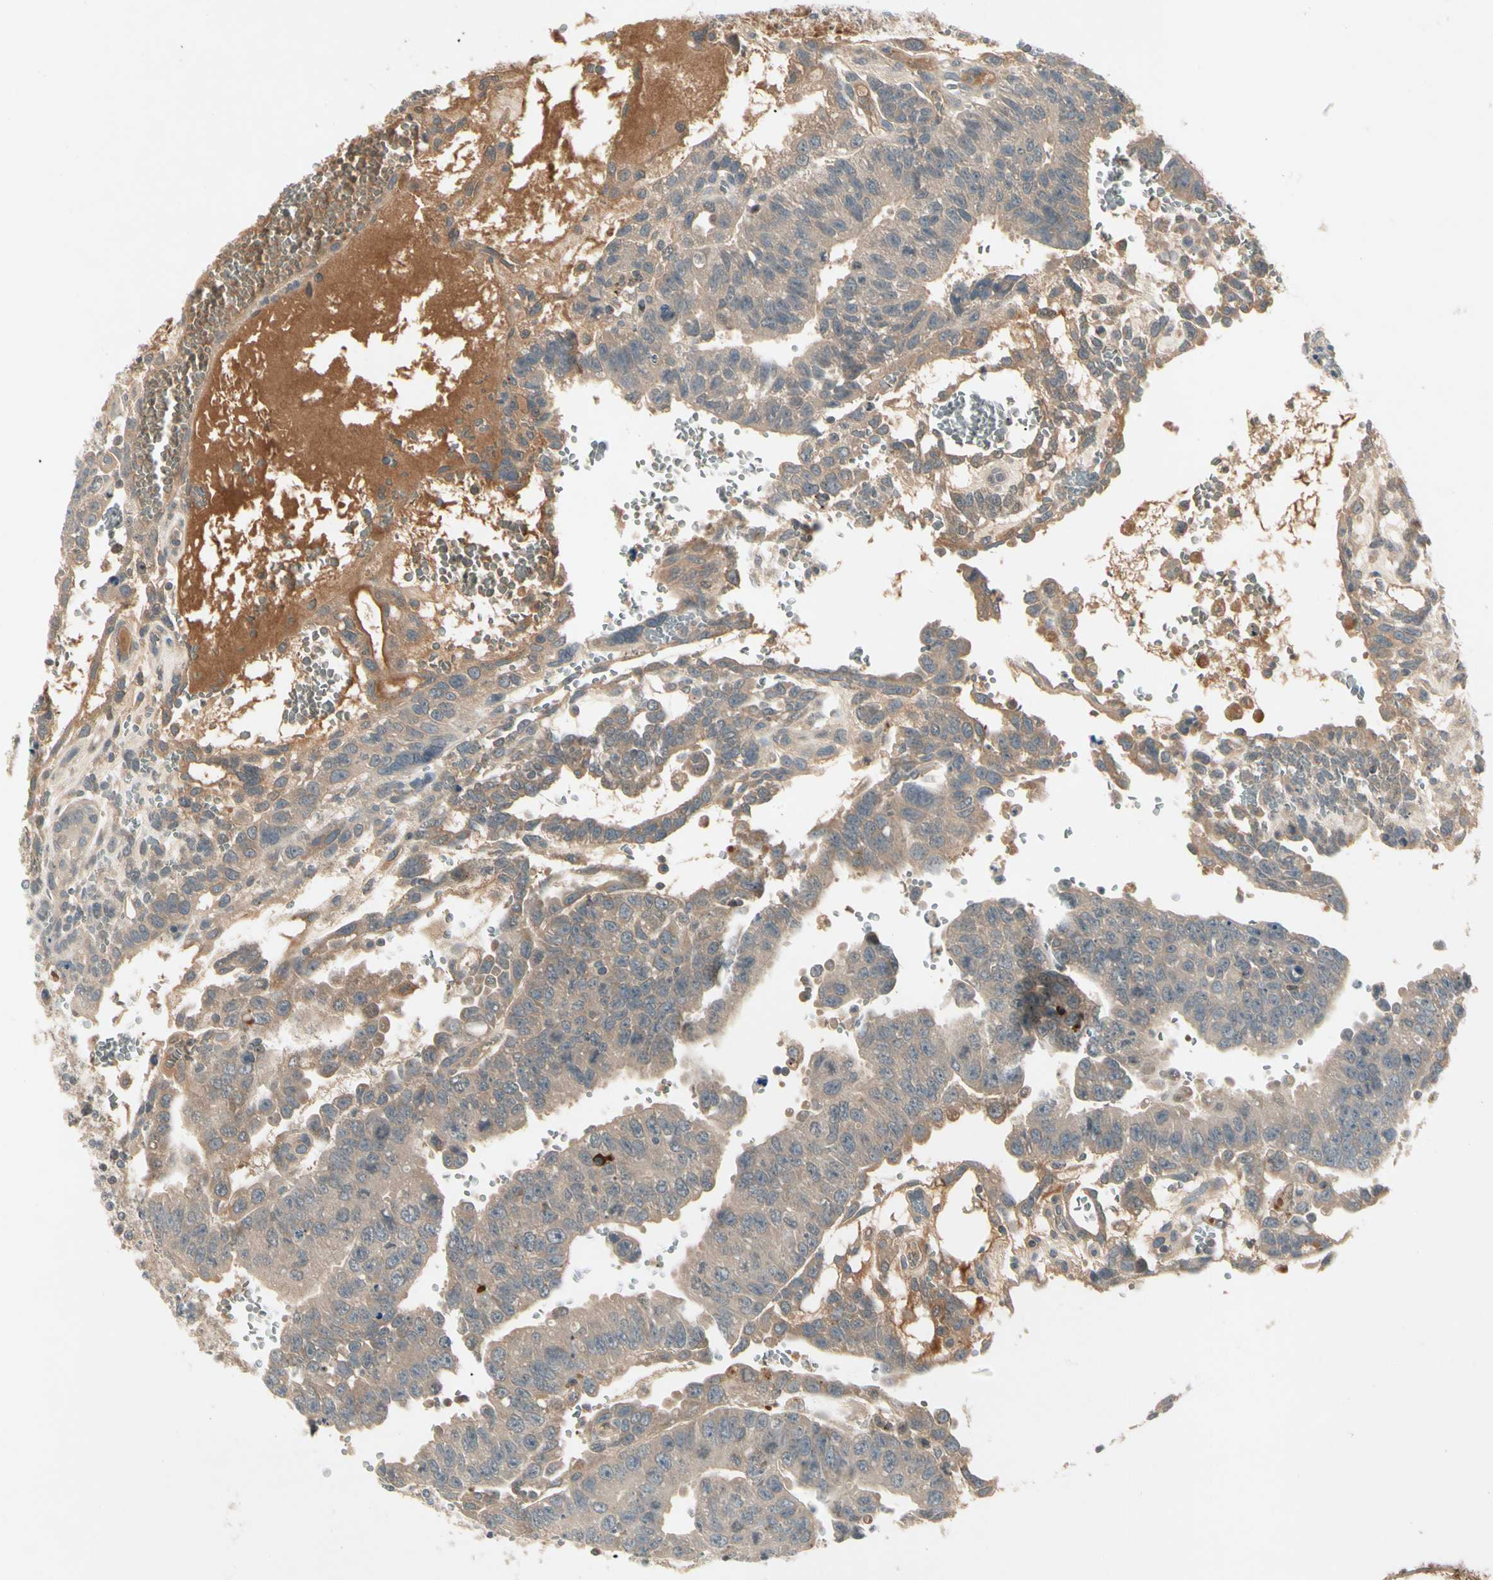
{"staining": {"intensity": "weak", "quantity": ">75%", "location": "cytoplasmic/membranous"}, "tissue": "testis cancer", "cell_type": "Tumor cells", "image_type": "cancer", "snomed": [{"axis": "morphology", "description": "Seminoma, NOS"}, {"axis": "morphology", "description": "Carcinoma, Embryonal, NOS"}, {"axis": "topography", "description": "Testis"}], "caption": "DAB immunohistochemical staining of human testis cancer (embryonal carcinoma) exhibits weak cytoplasmic/membranous protein expression in approximately >75% of tumor cells. The staining is performed using DAB (3,3'-diaminobenzidine) brown chromogen to label protein expression. The nuclei are counter-stained blue using hematoxylin.", "gene": "CCL4", "patient": {"sex": "male", "age": 52}}